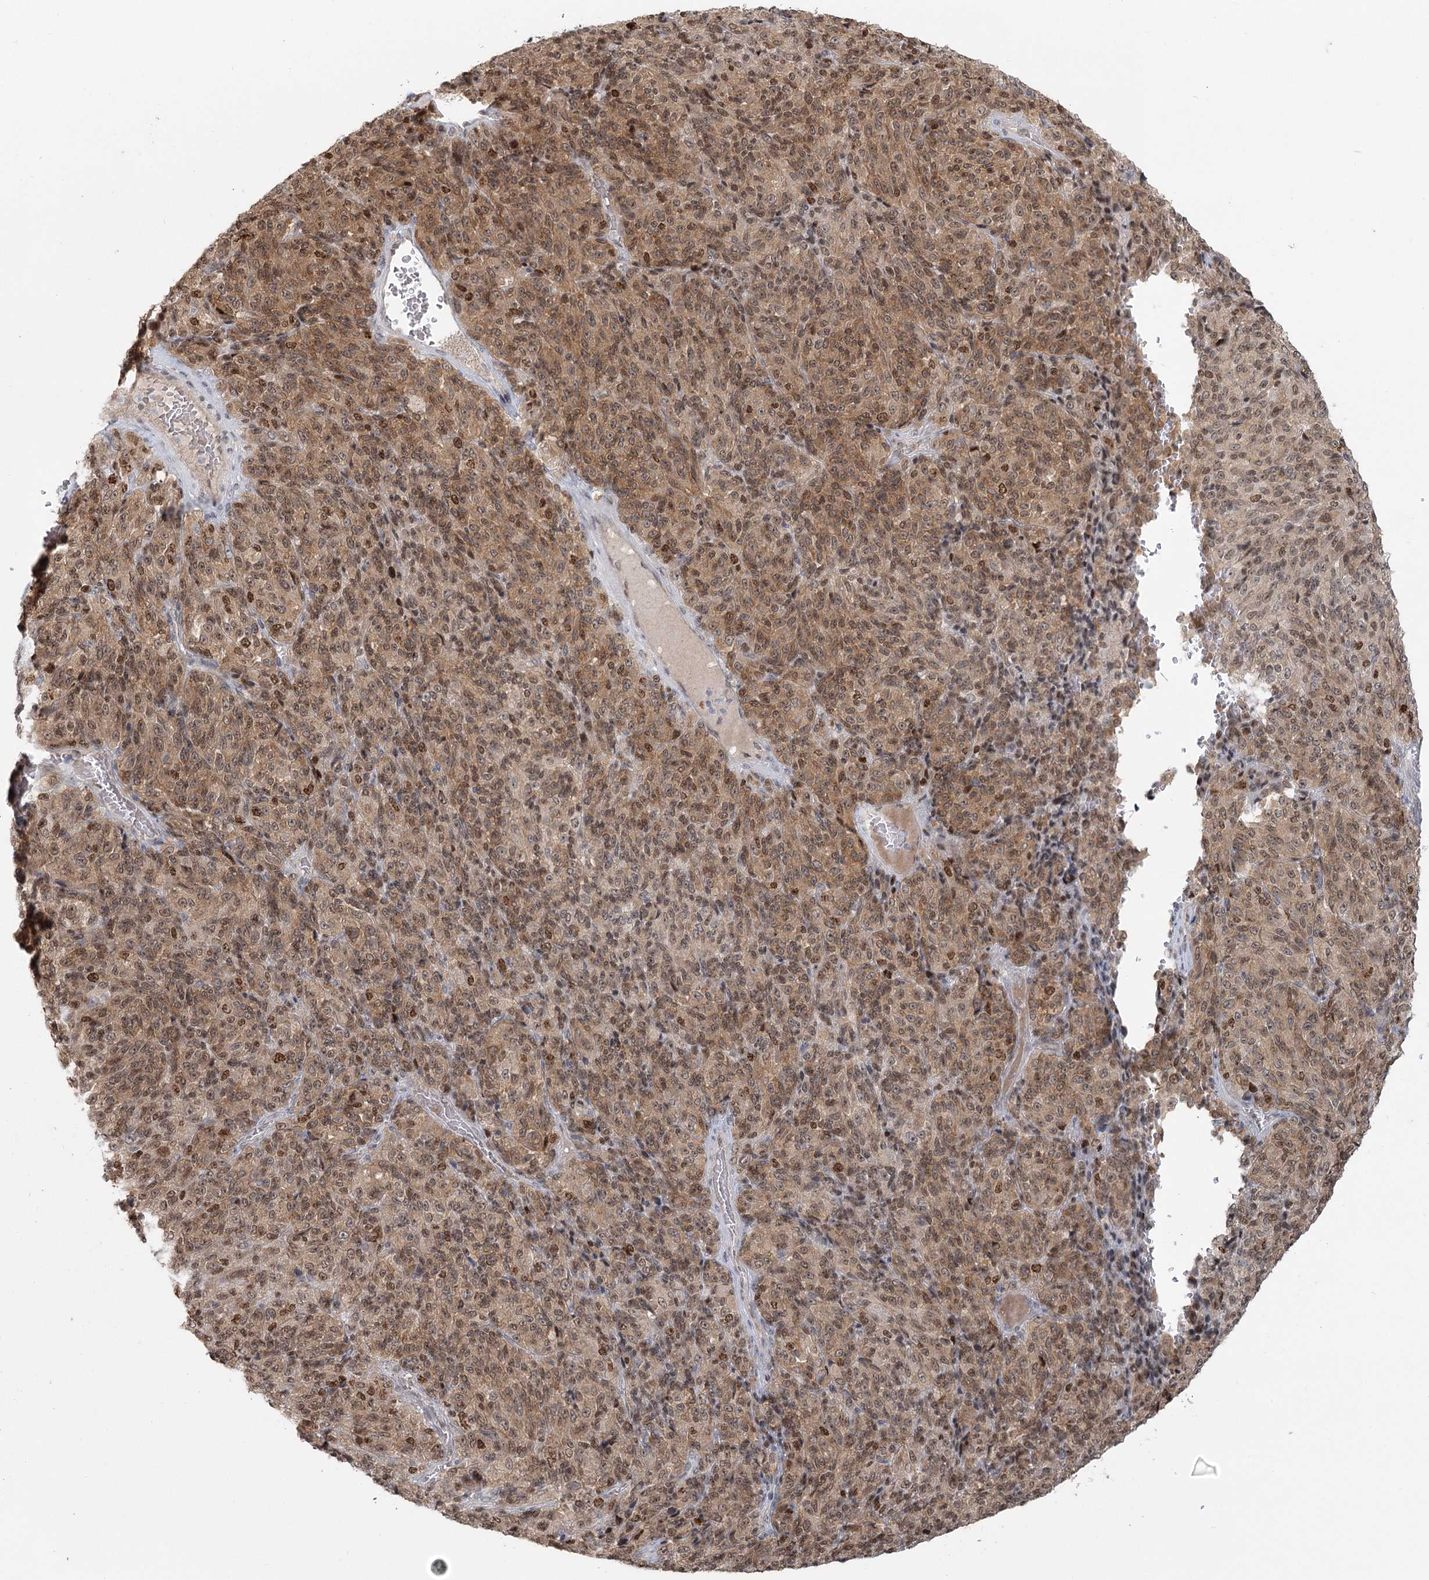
{"staining": {"intensity": "strong", "quantity": "25%-75%", "location": "cytoplasmic/membranous,nuclear"}, "tissue": "melanoma", "cell_type": "Tumor cells", "image_type": "cancer", "snomed": [{"axis": "morphology", "description": "Malignant melanoma, Metastatic site"}, {"axis": "topography", "description": "Brain"}], "caption": "Human melanoma stained with a brown dye demonstrates strong cytoplasmic/membranous and nuclear positive expression in approximately 25%-75% of tumor cells.", "gene": "R3HCC1L", "patient": {"sex": "female", "age": 56}}